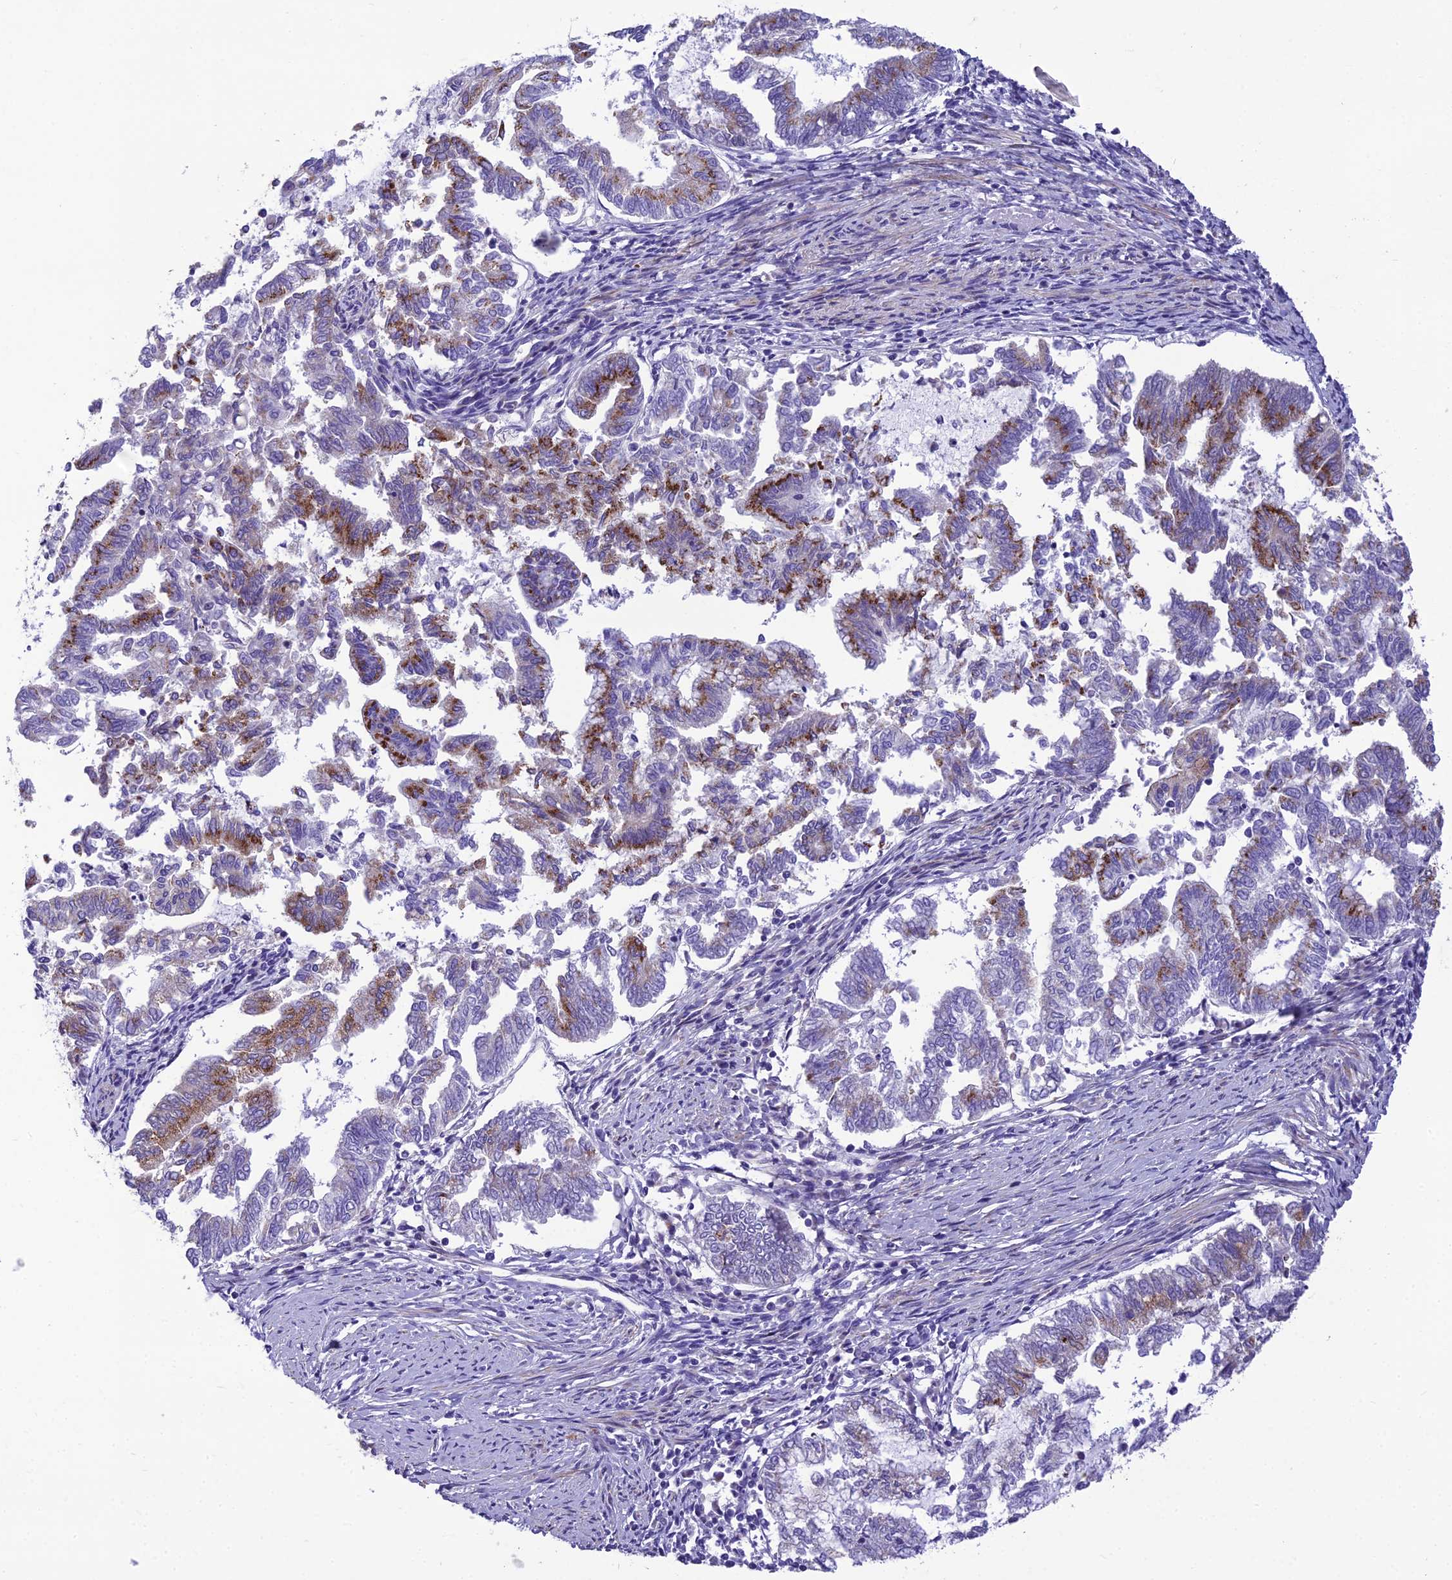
{"staining": {"intensity": "moderate", "quantity": "25%-75%", "location": "cytoplasmic/membranous"}, "tissue": "endometrial cancer", "cell_type": "Tumor cells", "image_type": "cancer", "snomed": [{"axis": "morphology", "description": "Adenocarcinoma, NOS"}, {"axis": "topography", "description": "Endometrium"}], "caption": "A brown stain highlights moderate cytoplasmic/membranous positivity of a protein in endometrial cancer (adenocarcinoma) tumor cells.", "gene": "GFRA1", "patient": {"sex": "female", "age": 79}}